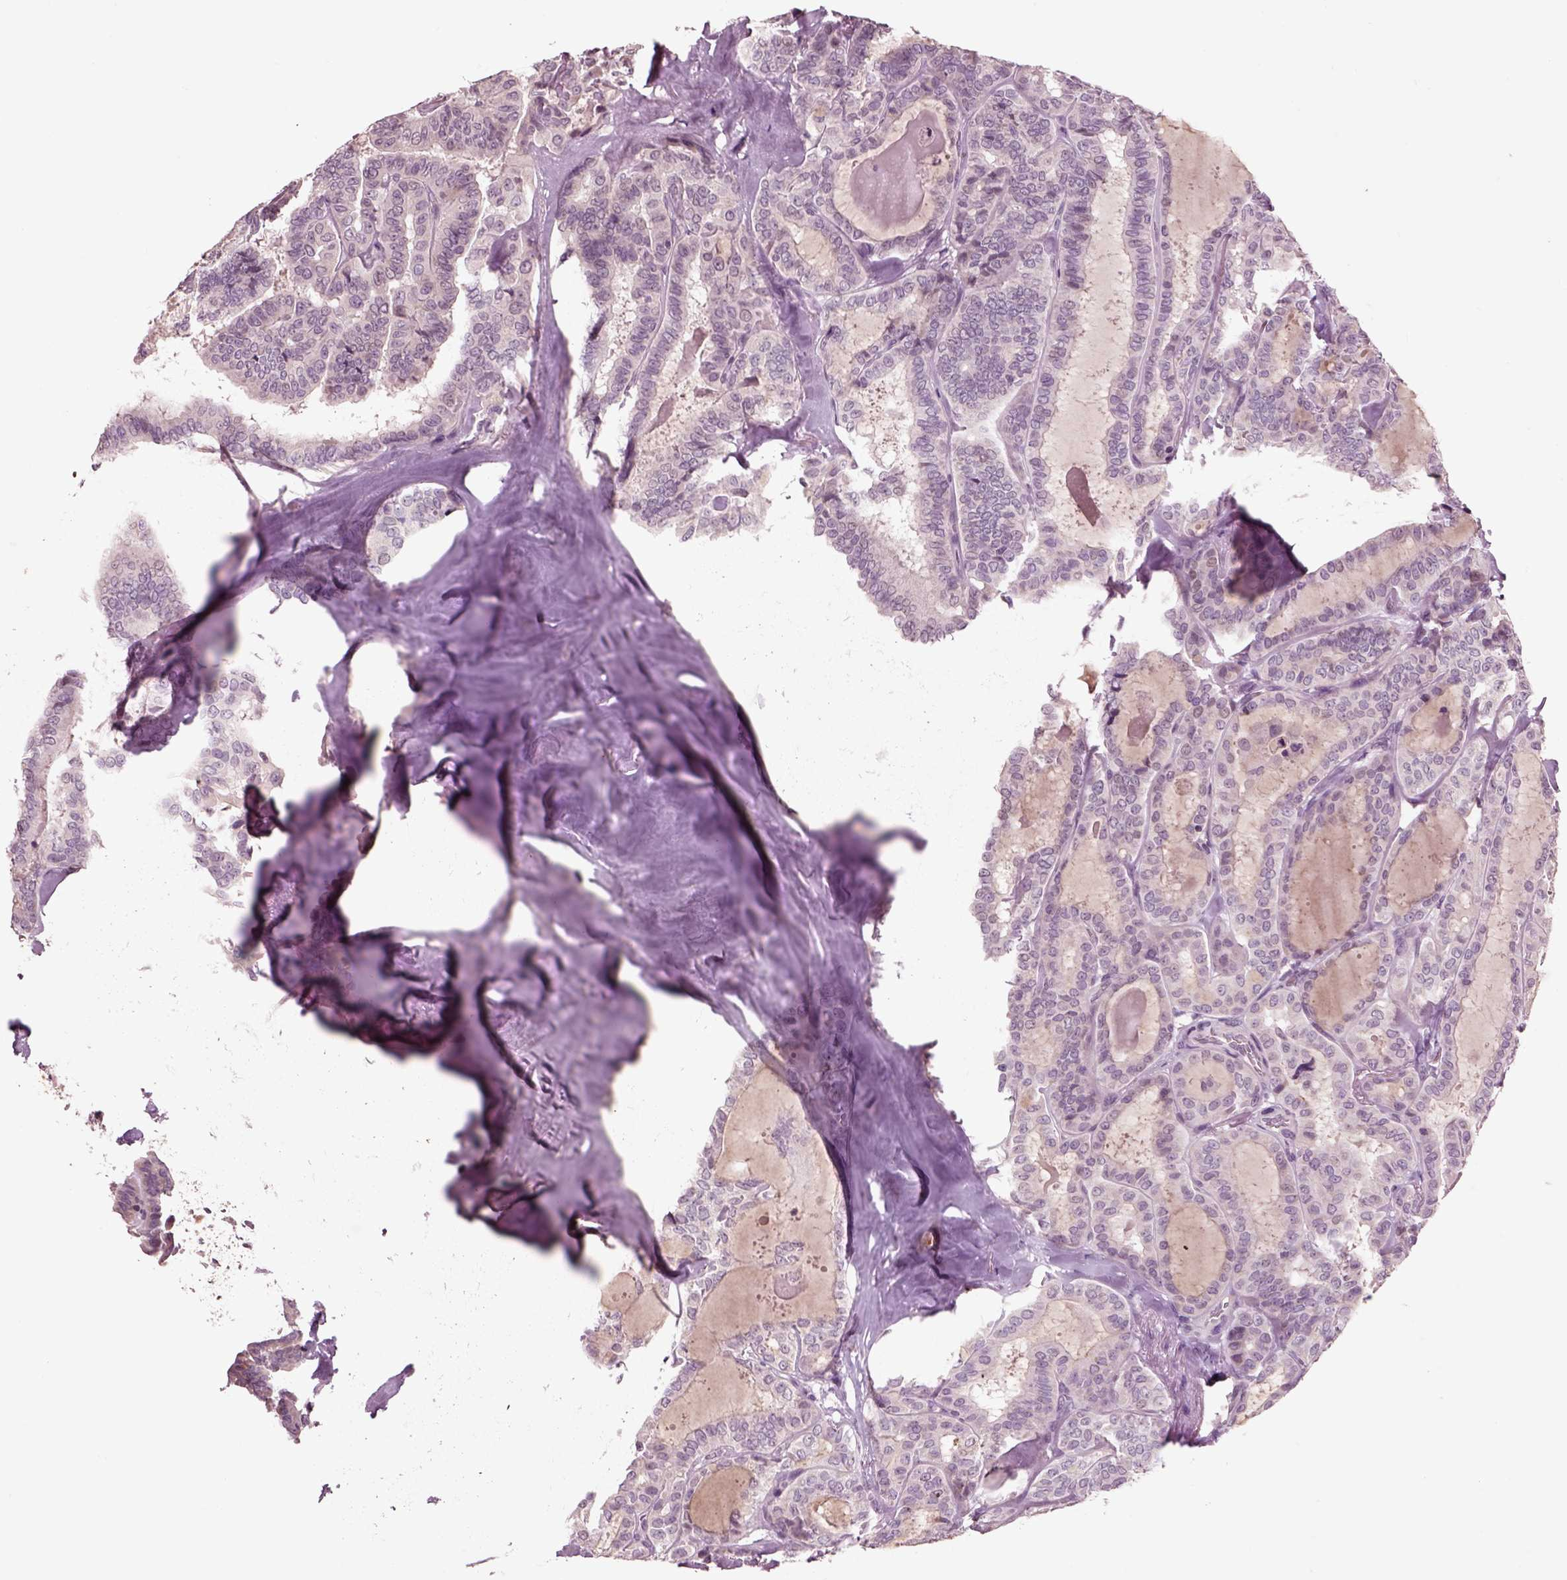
{"staining": {"intensity": "negative", "quantity": "none", "location": "none"}, "tissue": "thyroid cancer", "cell_type": "Tumor cells", "image_type": "cancer", "snomed": [{"axis": "morphology", "description": "Papillary adenocarcinoma, NOS"}, {"axis": "topography", "description": "Thyroid gland"}], "caption": "Thyroid papillary adenocarcinoma was stained to show a protein in brown. There is no significant staining in tumor cells. The staining was performed using DAB (3,3'-diaminobenzidine) to visualize the protein expression in brown, while the nuclei were stained in blue with hematoxylin (Magnification: 20x).", "gene": "CHGB", "patient": {"sex": "female", "age": 39}}